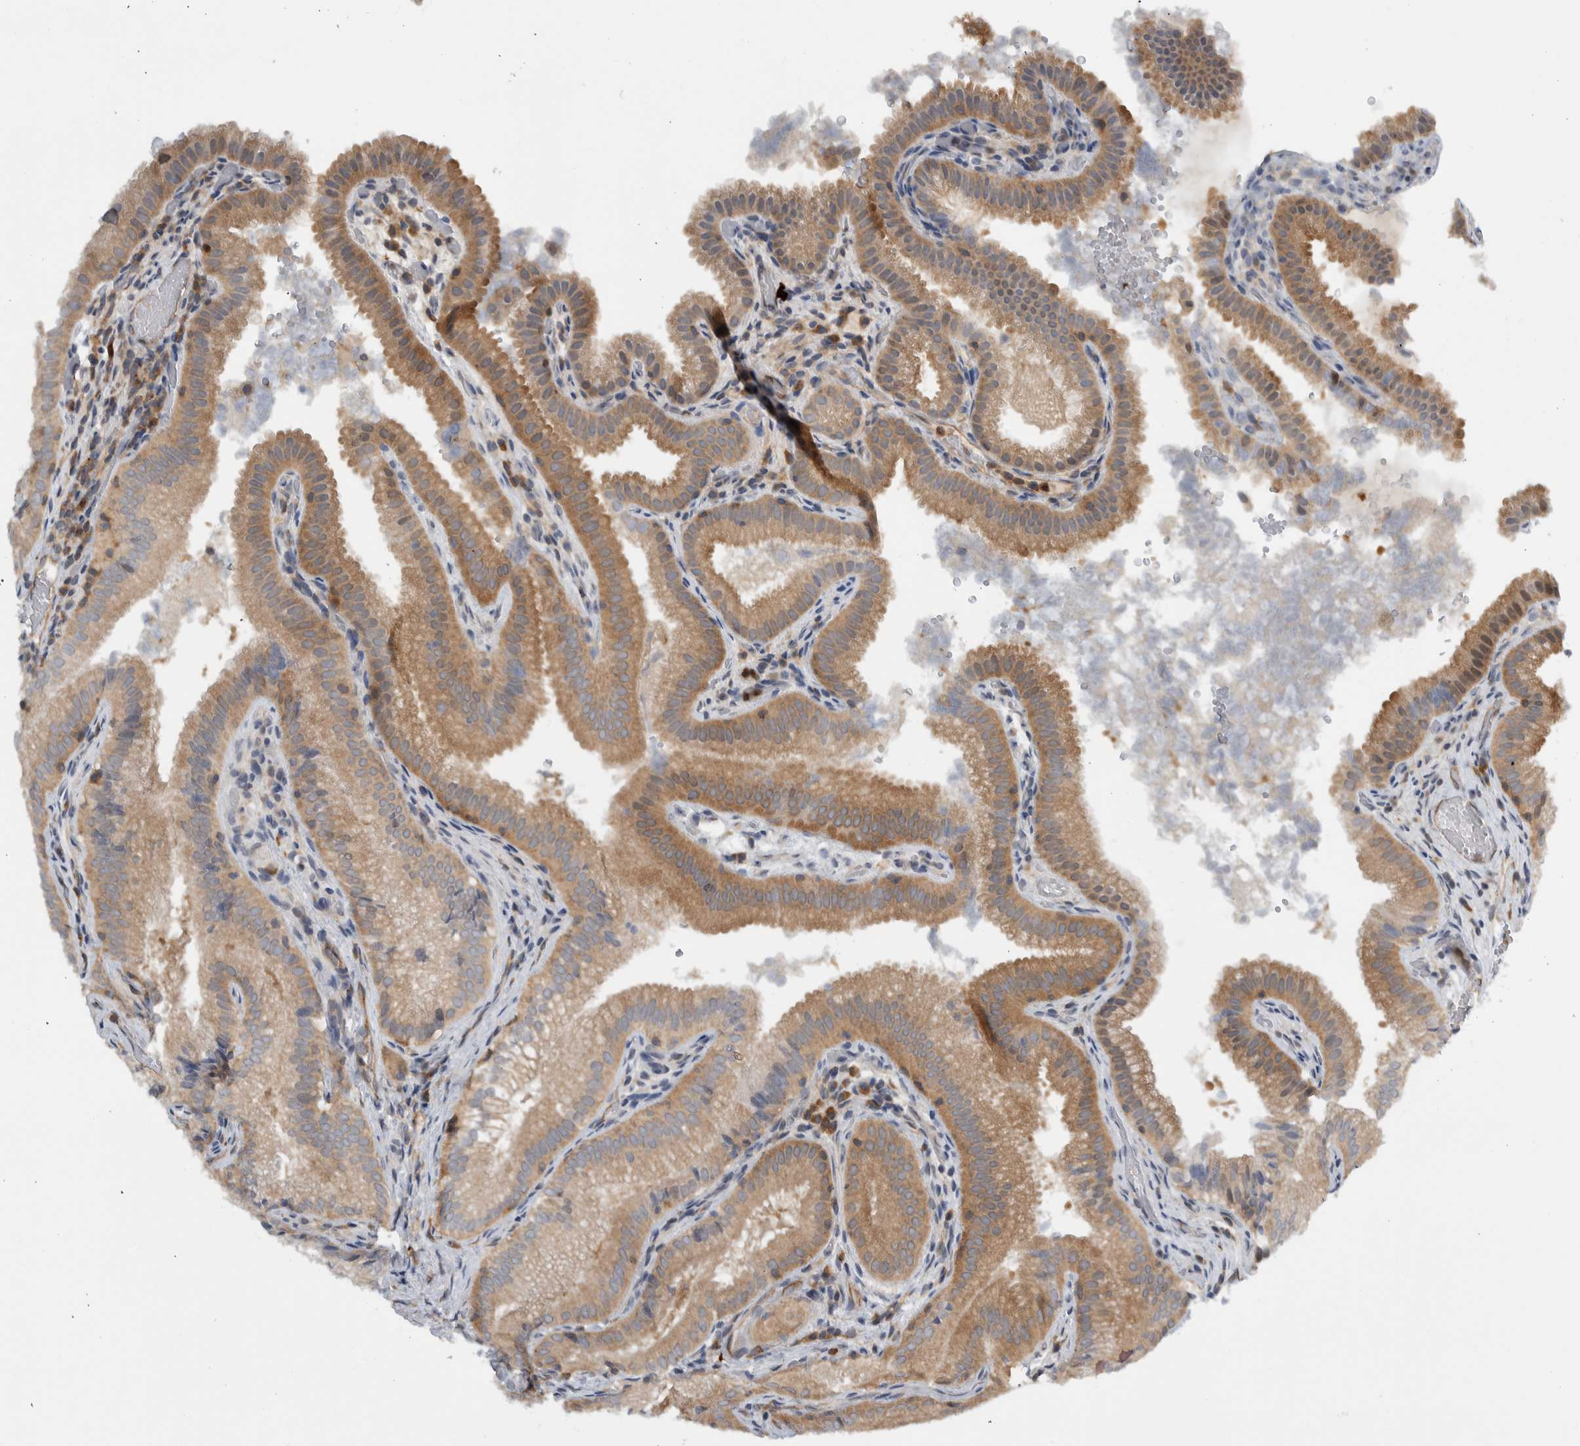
{"staining": {"intensity": "moderate", "quantity": ">75%", "location": "cytoplasmic/membranous"}, "tissue": "gallbladder", "cell_type": "Glandular cells", "image_type": "normal", "snomed": [{"axis": "morphology", "description": "Normal tissue, NOS"}, {"axis": "topography", "description": "Gallbladder"}], "caption": "Immunohistochemistry (DAB) staining of benign human gallbladder demonstrates moderate cytoplasmic/membranous protein positivity in about >75% of glandular cells.", "gene": "CCDC43", "patient": {"sex": "female", "age": 30}}